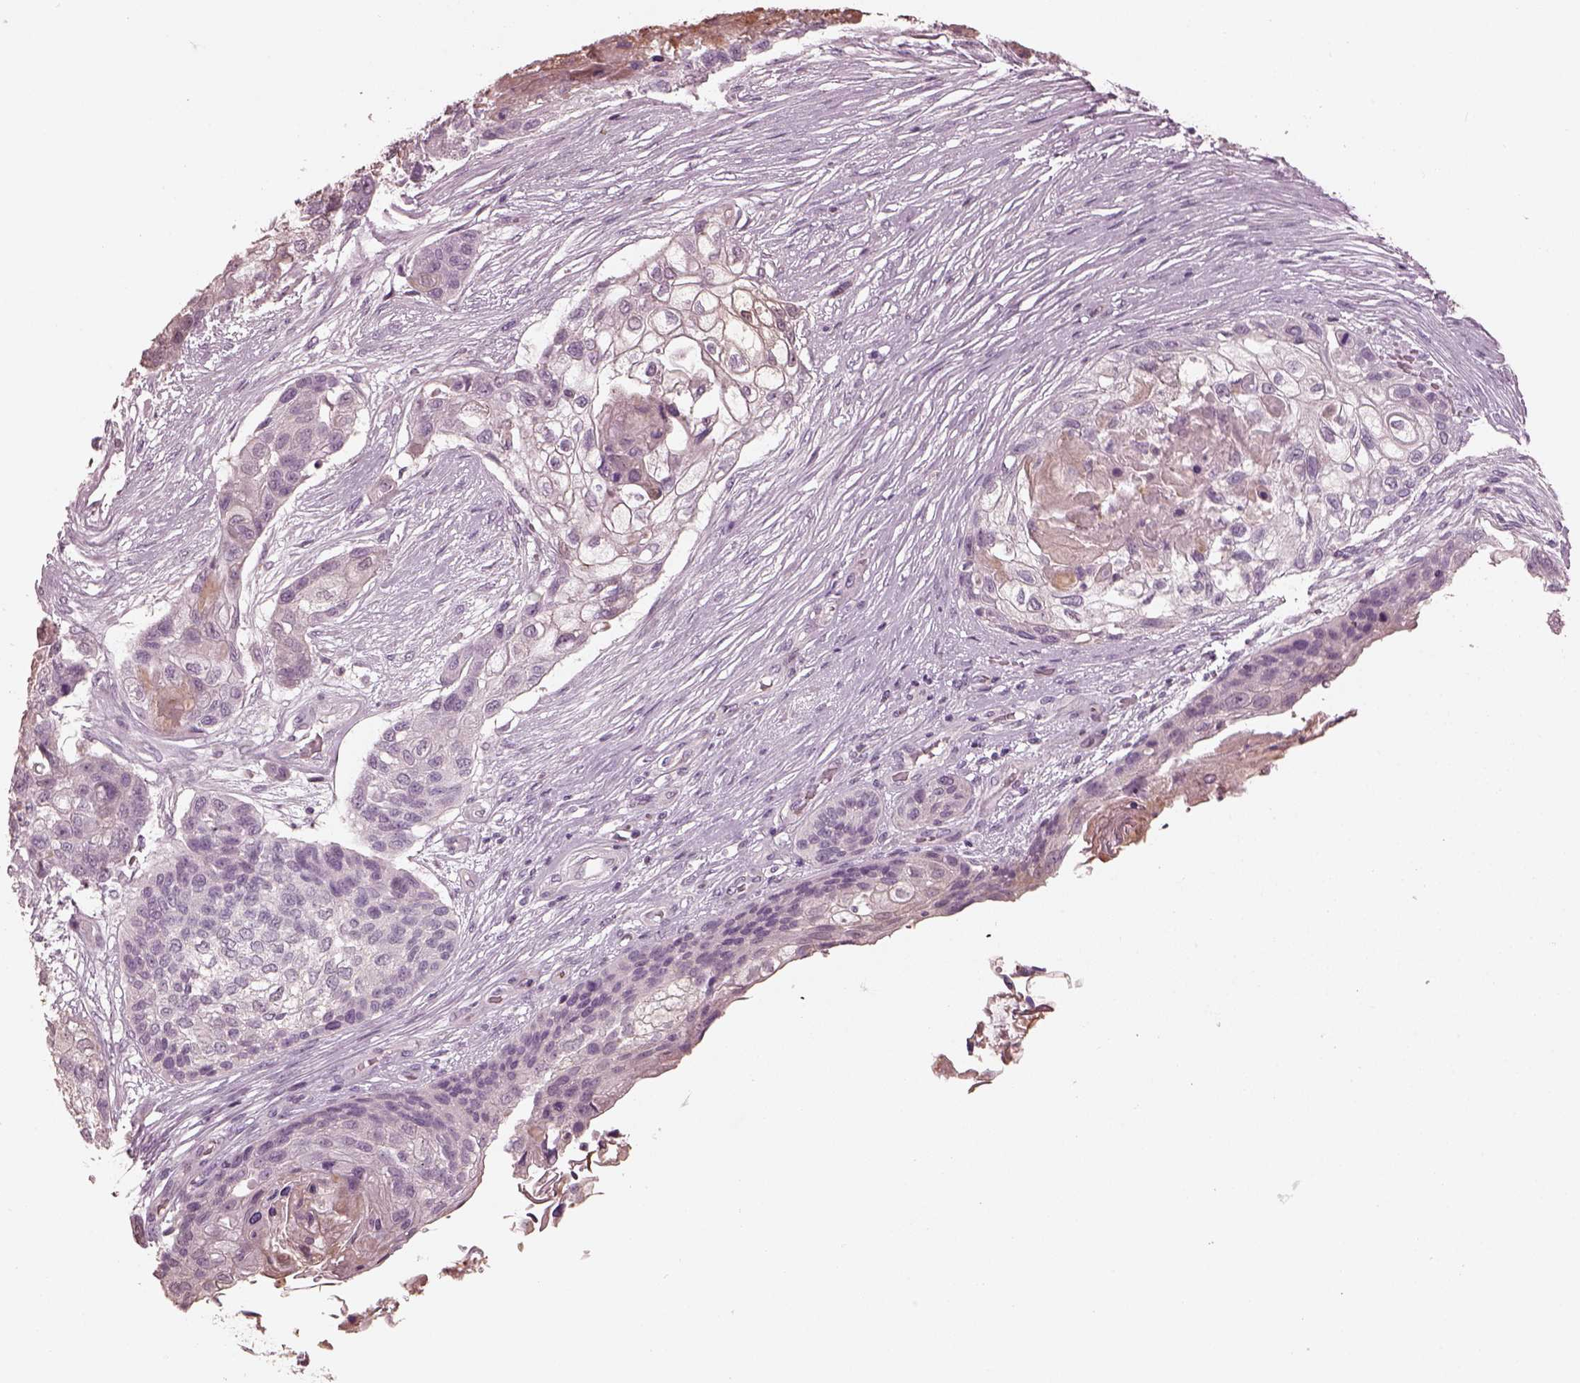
{"staining": {"intensity": "negative", "quantity": "none", "location": "none"}, "tissue": "lung cancer", "cell_type": "Tumor cells", "image_type": "cancer", "snomed": [{"axis": "morphology", "description": "Squamous cell carcinoma, NOS"}, {"axis": "topography", "description": "Lung"}], "caption": "Immunohistochemistry (IHC) image of human lung squamous cell carcinoma stained for a protein (brown), which demonstrates no positivity in tumor cells. The staining was performed using DAB (3,3'-diaminobenzidine) to visualize the protein expression in brown, while the nuclei were stained in blue with hematoxylin (Magnification: 20x).", "gene": "OPTC", "patient": {"sex": "male", "age": 69}}